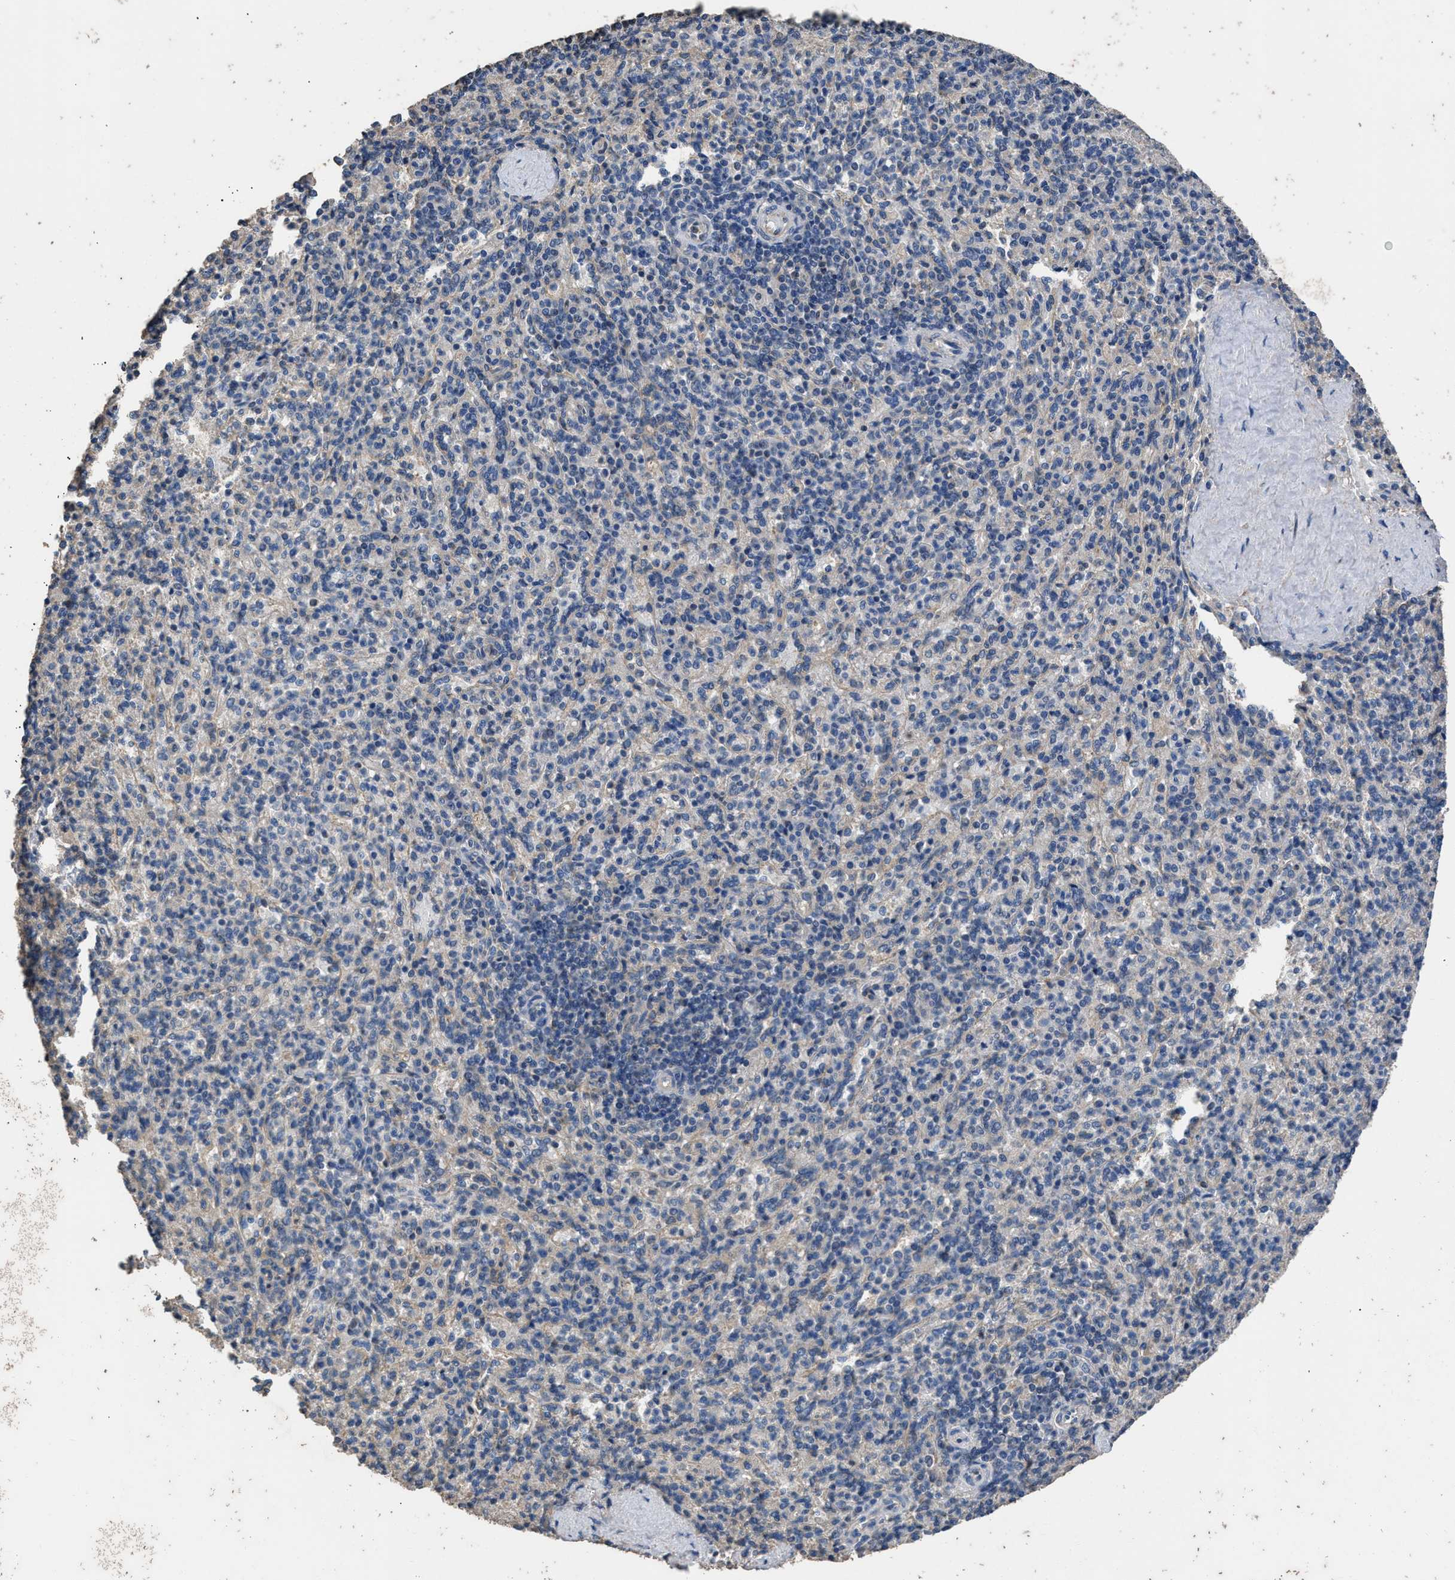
{"staining": {"intensity": "weak", "quantity": "<25%", "location": "cytoplasmic/membranous"}, "tissue": "spleen", "cell_type": "Cells in red pulp", "image_type": "normal", "snomed": [{"axis": "morphology", "description": "Normal tissue, NOS"}, {"axis": "topography", "description": "Spleen"}], "caption": "DAB immunohistochemical staining of normal spleen demonstrates no significant expression in cells in red pulp.", "gene": "ITSN1", "patient": {"sex": "male", "age": 36}}